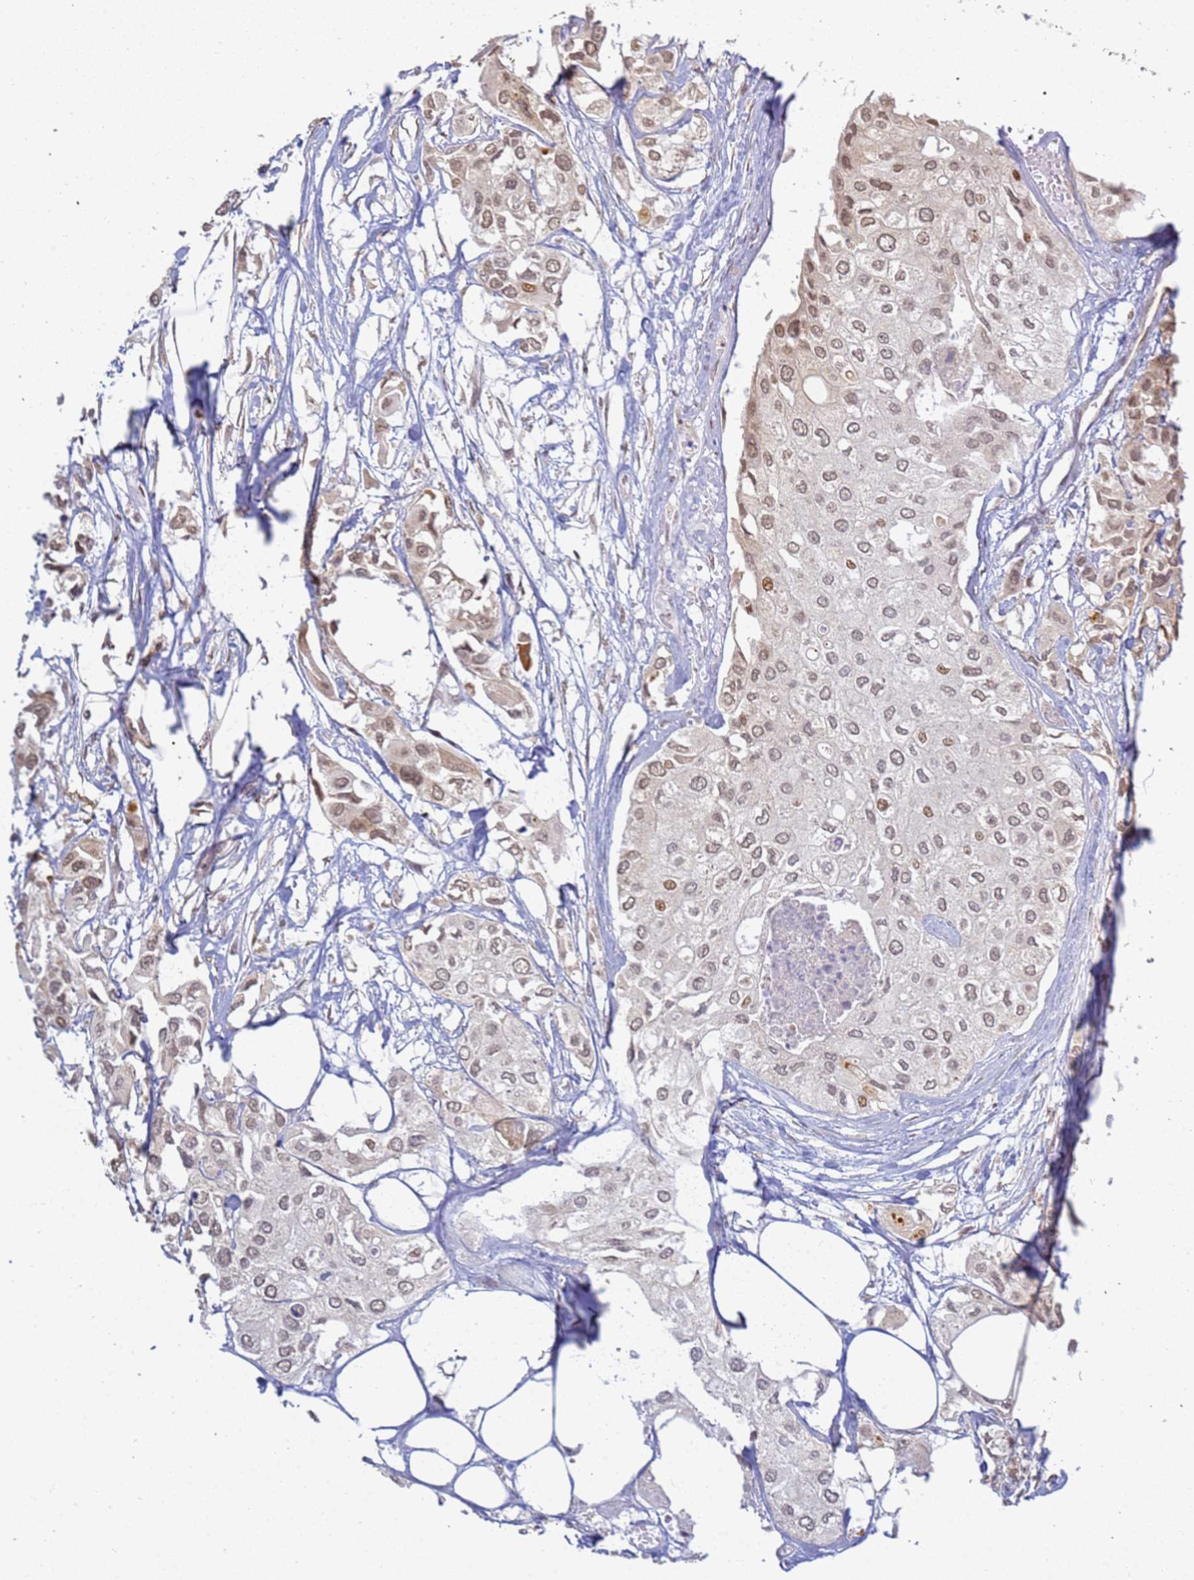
{"staining": {"intensity": "moderate", "quantity": ">75%", "location": "nuclear"}, "tissue": "urothelial cancer", "cell_type": "Tumor cells", "image_type": "cancer", "snomed": [{"axis": "morphology", "description": "Urothelial carcinoma, High grade"}, {"axis": "topography", "description": "Urinary bladder"}], "caption": "This image exhibits urothelial carcinoma (high-grade) stained with immunohistochemistry (IHC) to label a protein in brown. The nuclear of tumor cells show moderate positivity for the protein. Nuclei are counter-stained blue.", "gene": "ABCA2", "patient": {"sex": "male", "age": 64}}